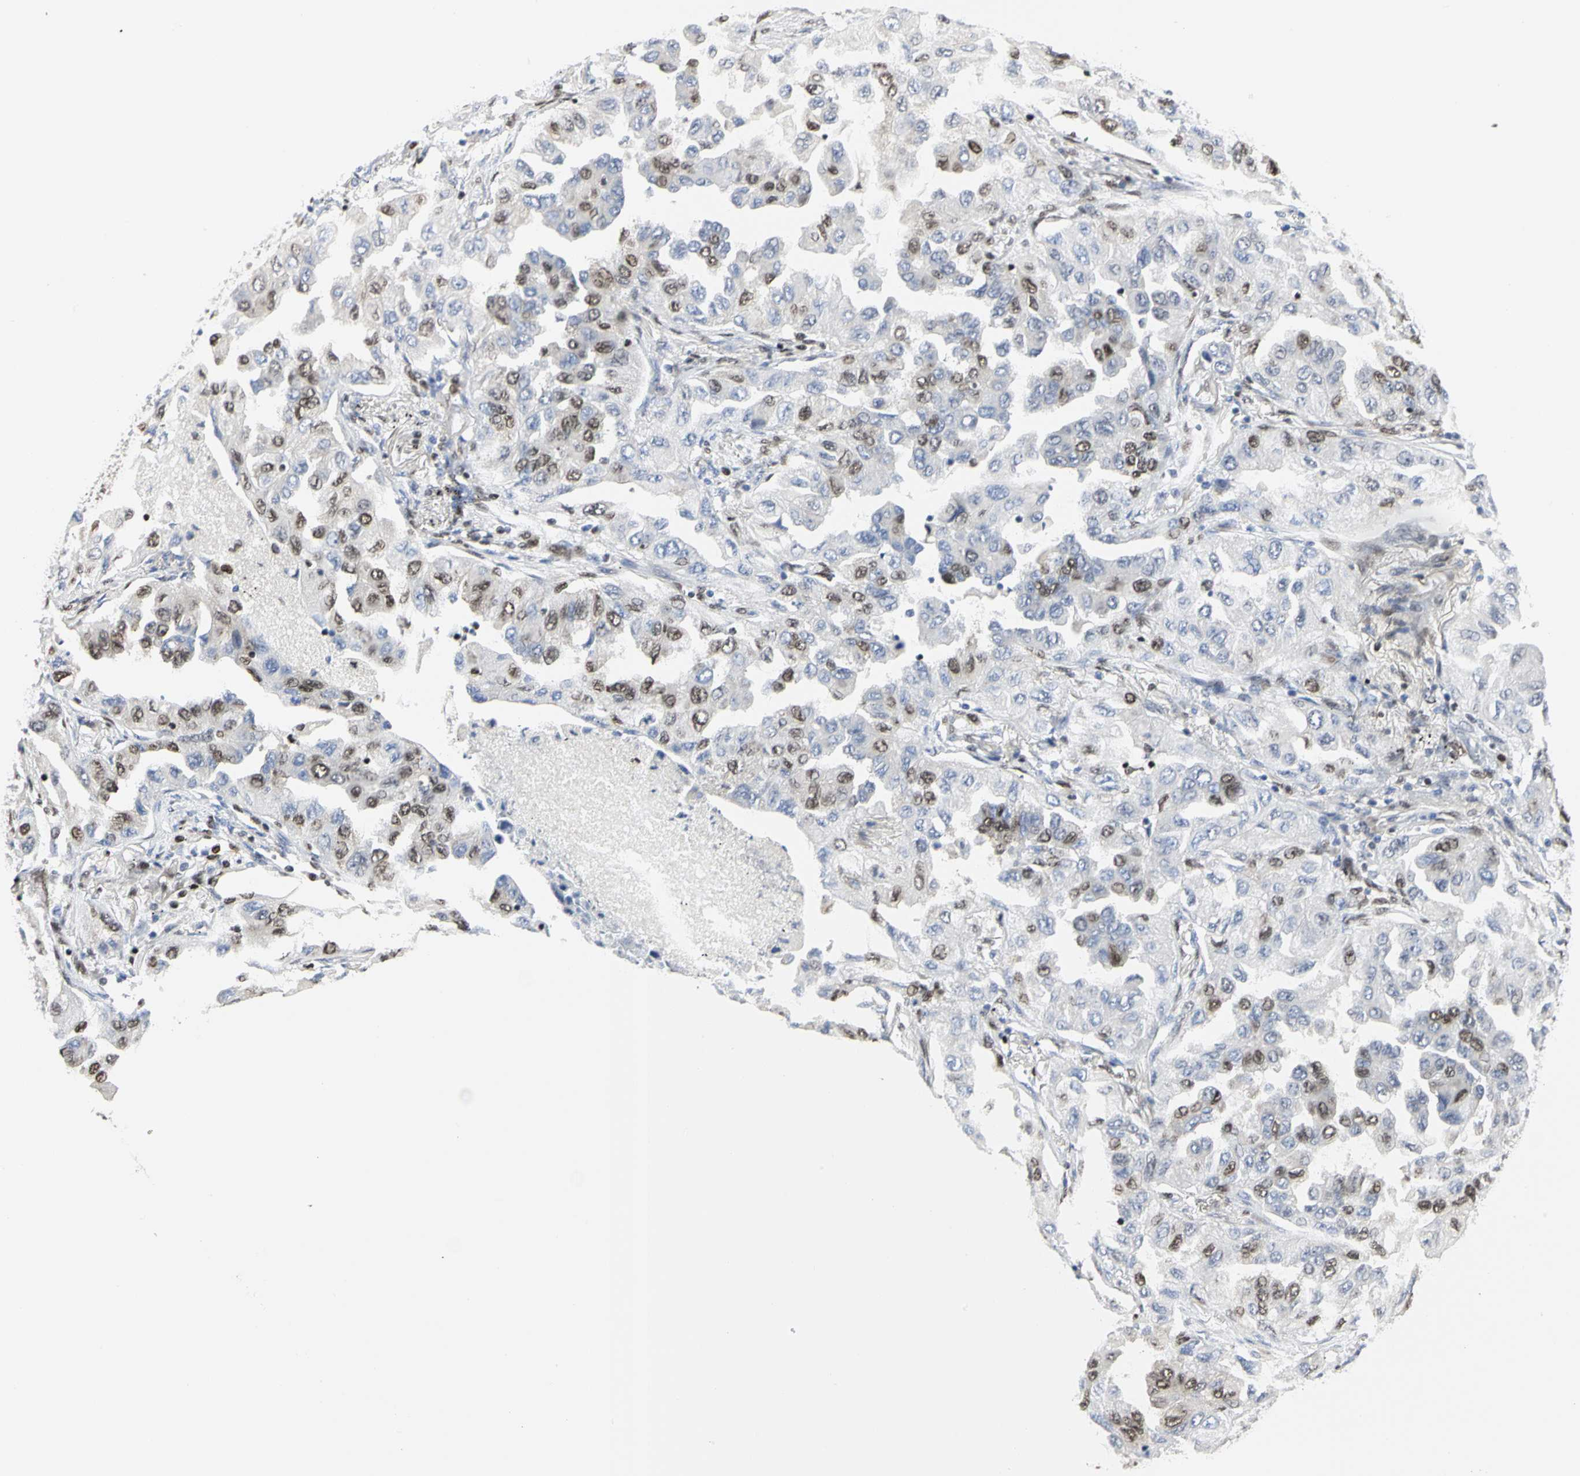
{"staining": {"intensity": "moderate", "quantity": "25%-75%", "location": "nuclear"}, "tissue": "lung cancer", "cell_type": "Tumor cells", "image_type": "cancer", "snomed": [{"axis": "morphology", "description": "Adenocarcinoma, NOS"}, {"axis": "topography", "description": "Lung"}], "caption": "Tumor cells reveal medium levels of moderate nuclear positivity in about 25%-75% of cells in lung adenocarcinoma.", "gene": "PRMT3", "patient": {"sex": "female", "age": 65}}